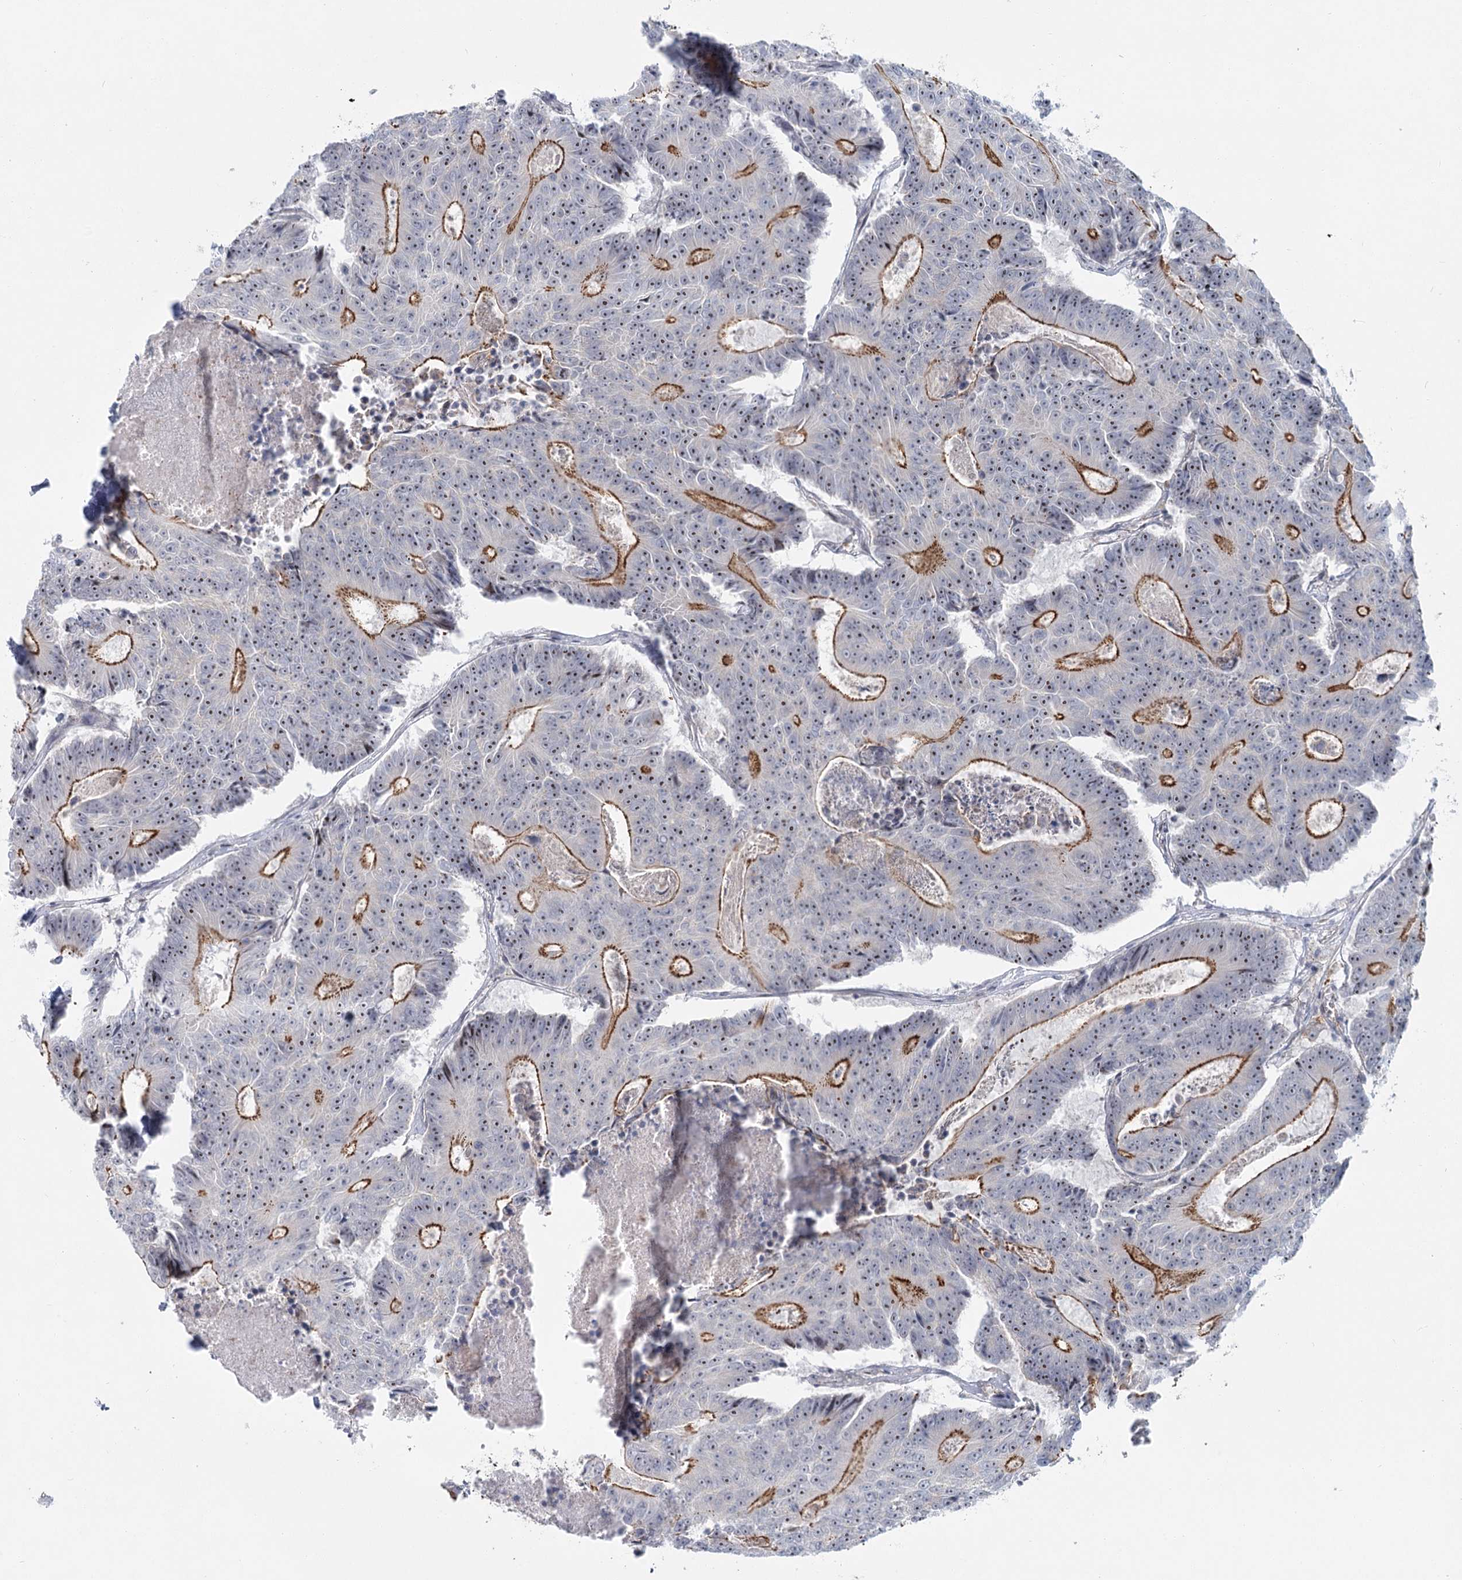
{"staining": {"intensity": "moderate", "quantity": "25%-75%", "location": "cytoplasmic/membranous"}, "tissue": "colorectal cancer", "cell_type": "Tumor cells", "image_type": "cancer", "snomed": [{"axis": "morphology", "description": "Adenocarcinoma, NOS"}, {"axis": "topography", "description": "Colon"}], "caption": "Moderate cytoplasmic/membranous expression is appreciated in approximately 25%-75% of tumor cells in colorectal cancer (adenocarcinoma).", "gene": "ABHD8", "patient": {"sex": "male", "age": 83}}